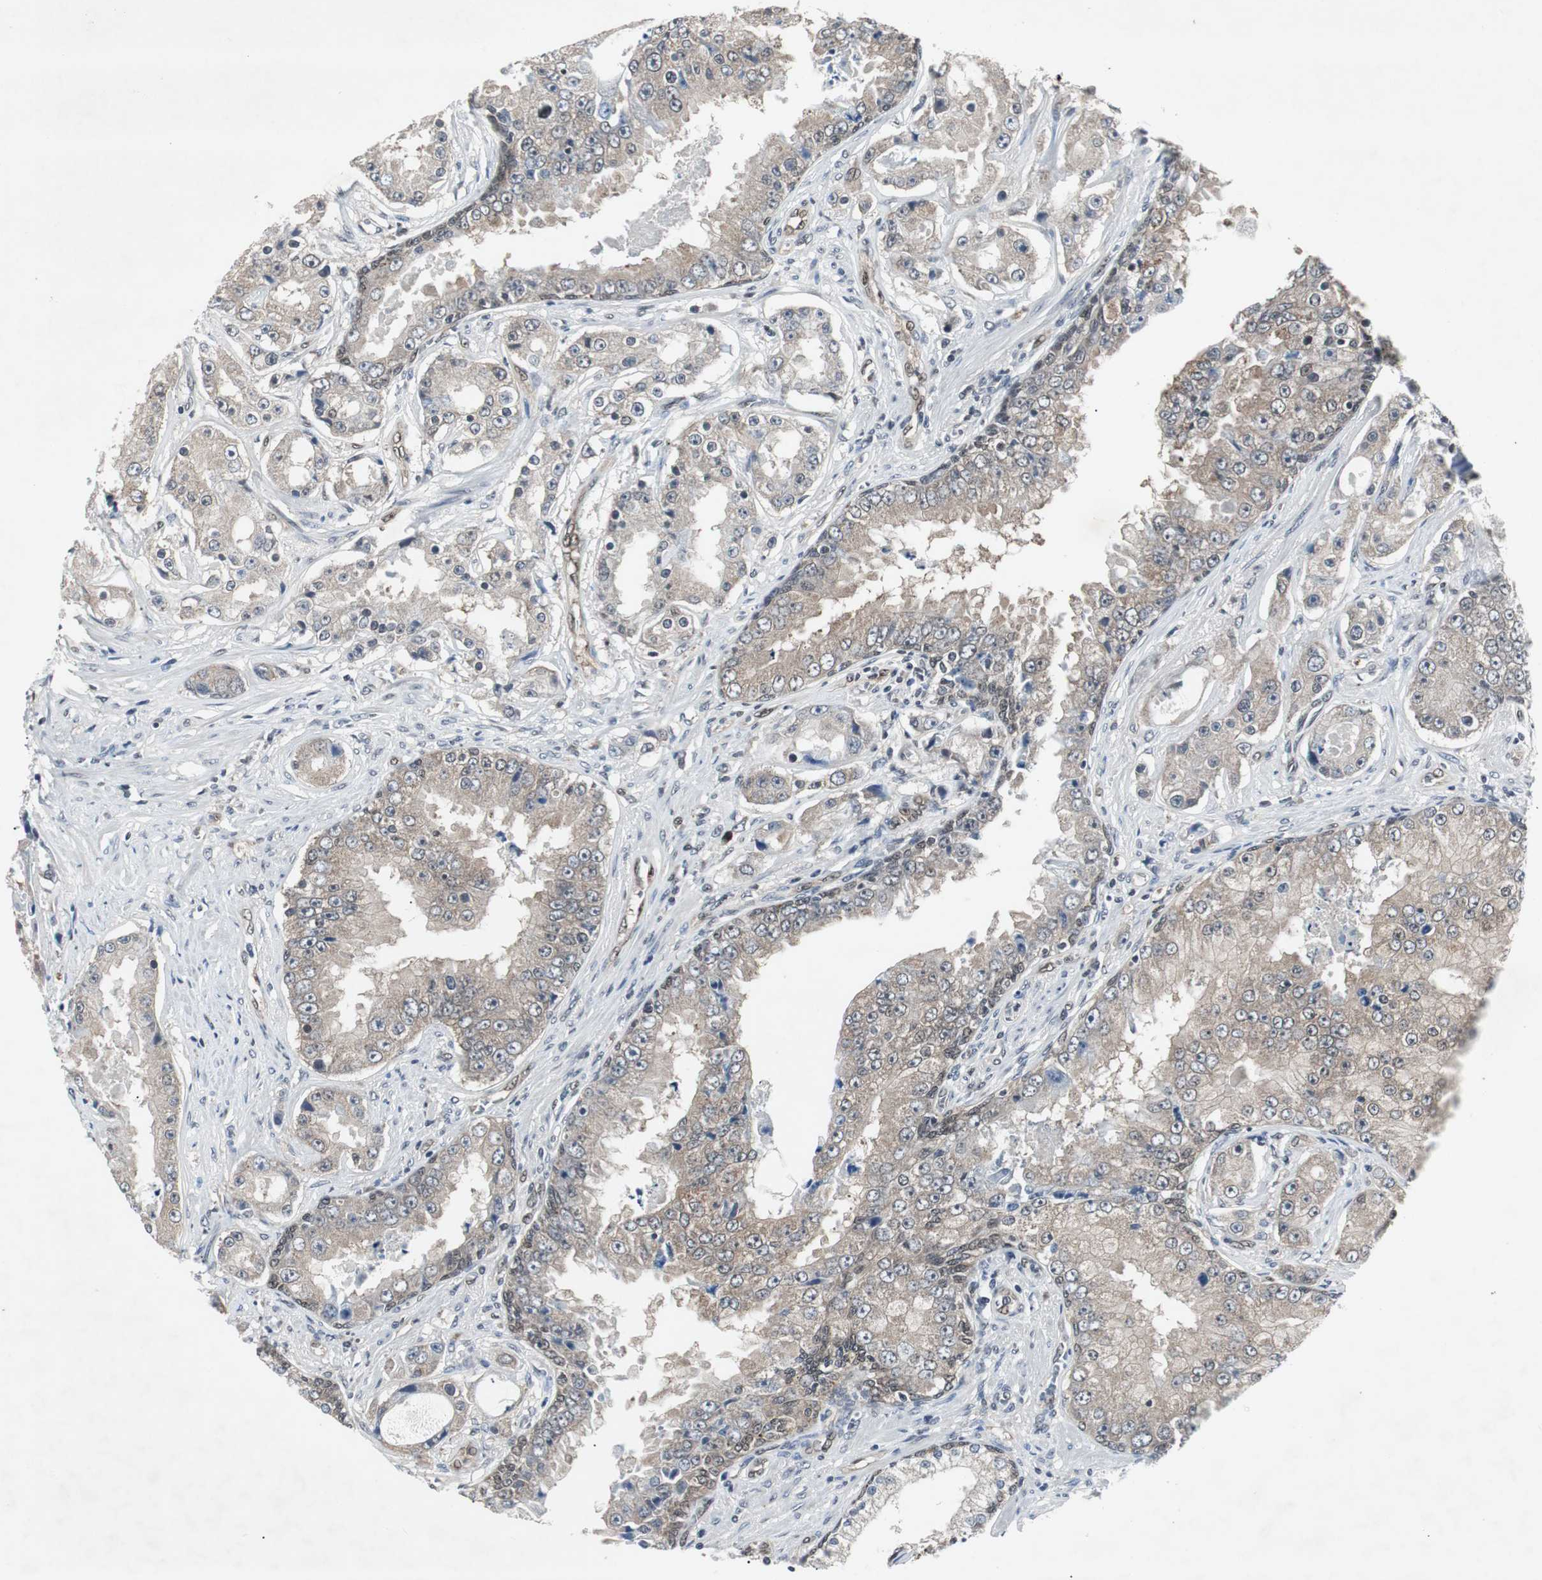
{"staining": {"intensity": "weak", "quantity": ">75%", "location": "cytoplasmic/membranous"}, "tissue": "prostate cancer", "cell_type": "Tumor cells", "image_type": "cancer", "snomed": [{"axis": "morphology", "description": "Adenocarcinoma, High grade"}, {"axis": "topography", "description": "Prostate"}], "caption": "An immunohistochemistry (IHC) histopathology image of neoplastic tissue is shown. Protein staining in brown highlights weak cytoplasmic/membranous positivity in prostate cancer (high-grade adenocarcinoma) within tumor cells.", "gene": "SMAD1", "patient": {"sex": "male", "age": 73}}